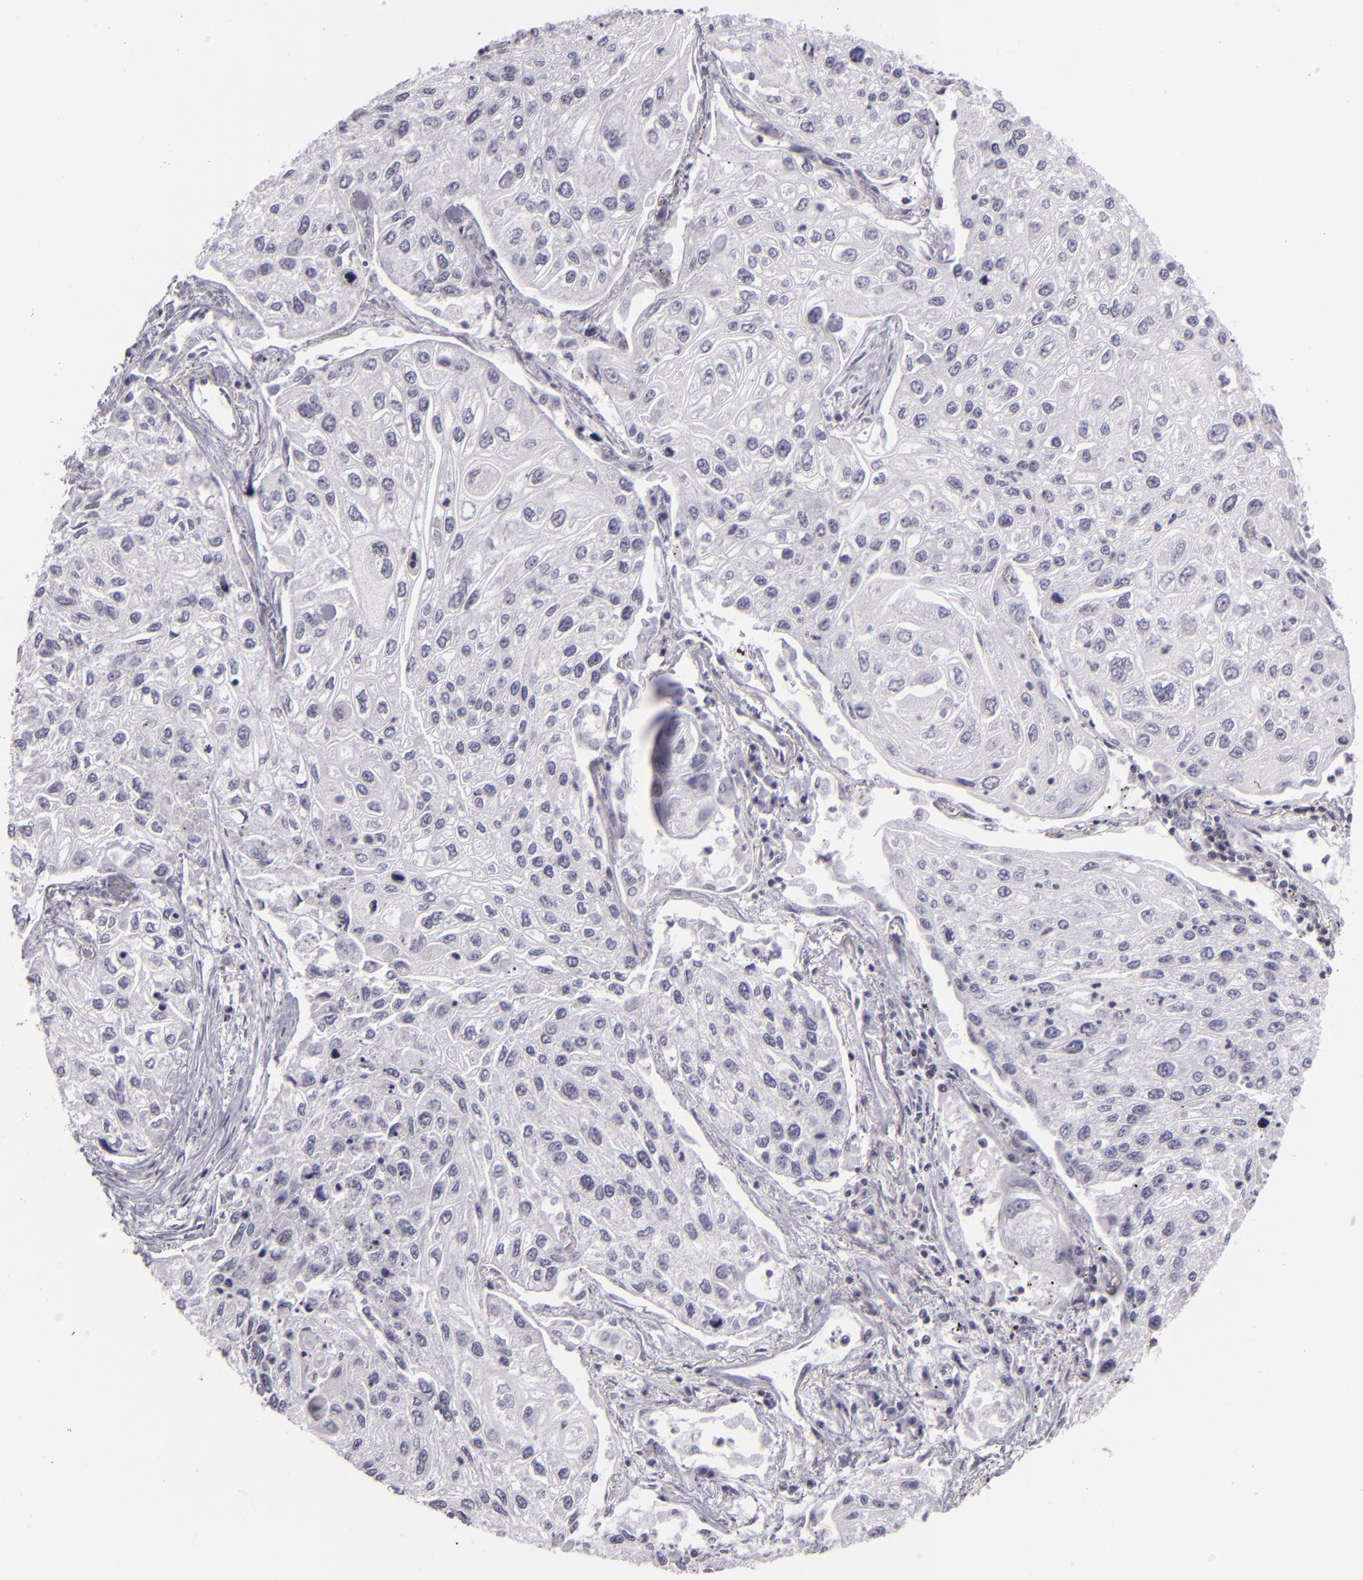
{"staining": {"intensity": "negative", "quantity": "none", "location": "none"}, "tissue": "lung cancer", "cell_type": "Tumor cells", "image_type": "cancer", "snomed": [{"axis": "morphology", "description": "Squamous cell carcinoma, NOS"}, {"axis": "topography", "description": "Lung"}], "caption": "DAB immunohistochemical staining of human squamous cell carcinoma (lung) displays no significant positivity in tumor cells. (Stains: DAB (3,3'-diaminobenzidine) immunohistochemistry with hematoxylin counter stain, Microscopy: brightfield microscopy at high magnification).", "gene": "BRD8", "patient": {"sex": "male", "age": 75}}